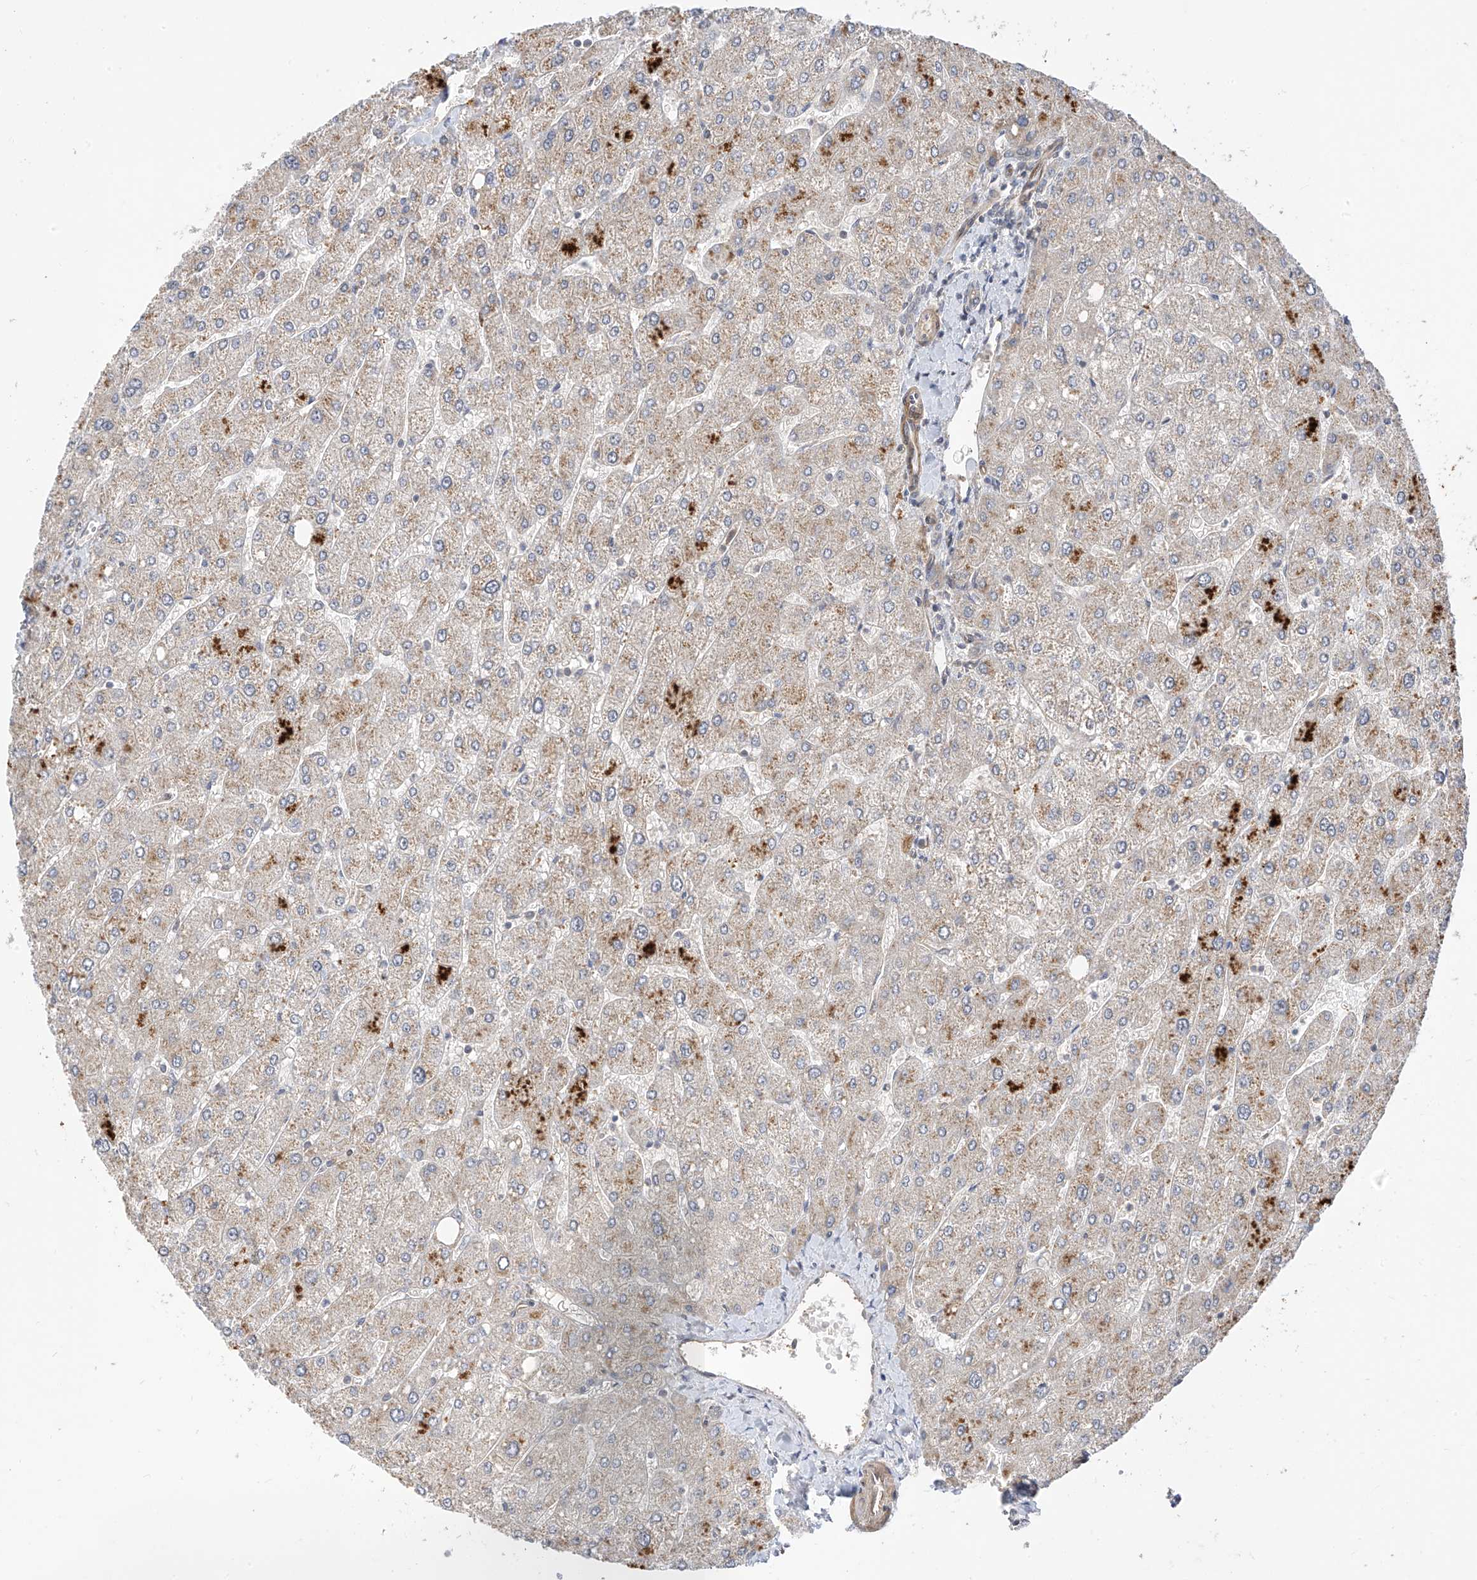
{"staining": {"intensity": "weak", "quantity": "25%-75%", "location": "cytoplasmic/membranous"}, "tissue": "liver", "cell_type": "Cholangiocytes", "image_type": "normal", "snomed": [{"axis": "morphology", "description": "Normal tissue, NOS"}, {"axis": "topography", "description": "Liver"}], "caption": "Immunohistochemical staining of normal human liver exhibits weak cytoplasmic/membranous protein positivity in approximately 25%-75% of cholangiocytes.", "gene": "MRTFA", "patient": {"sex": "male", "age": 55}}